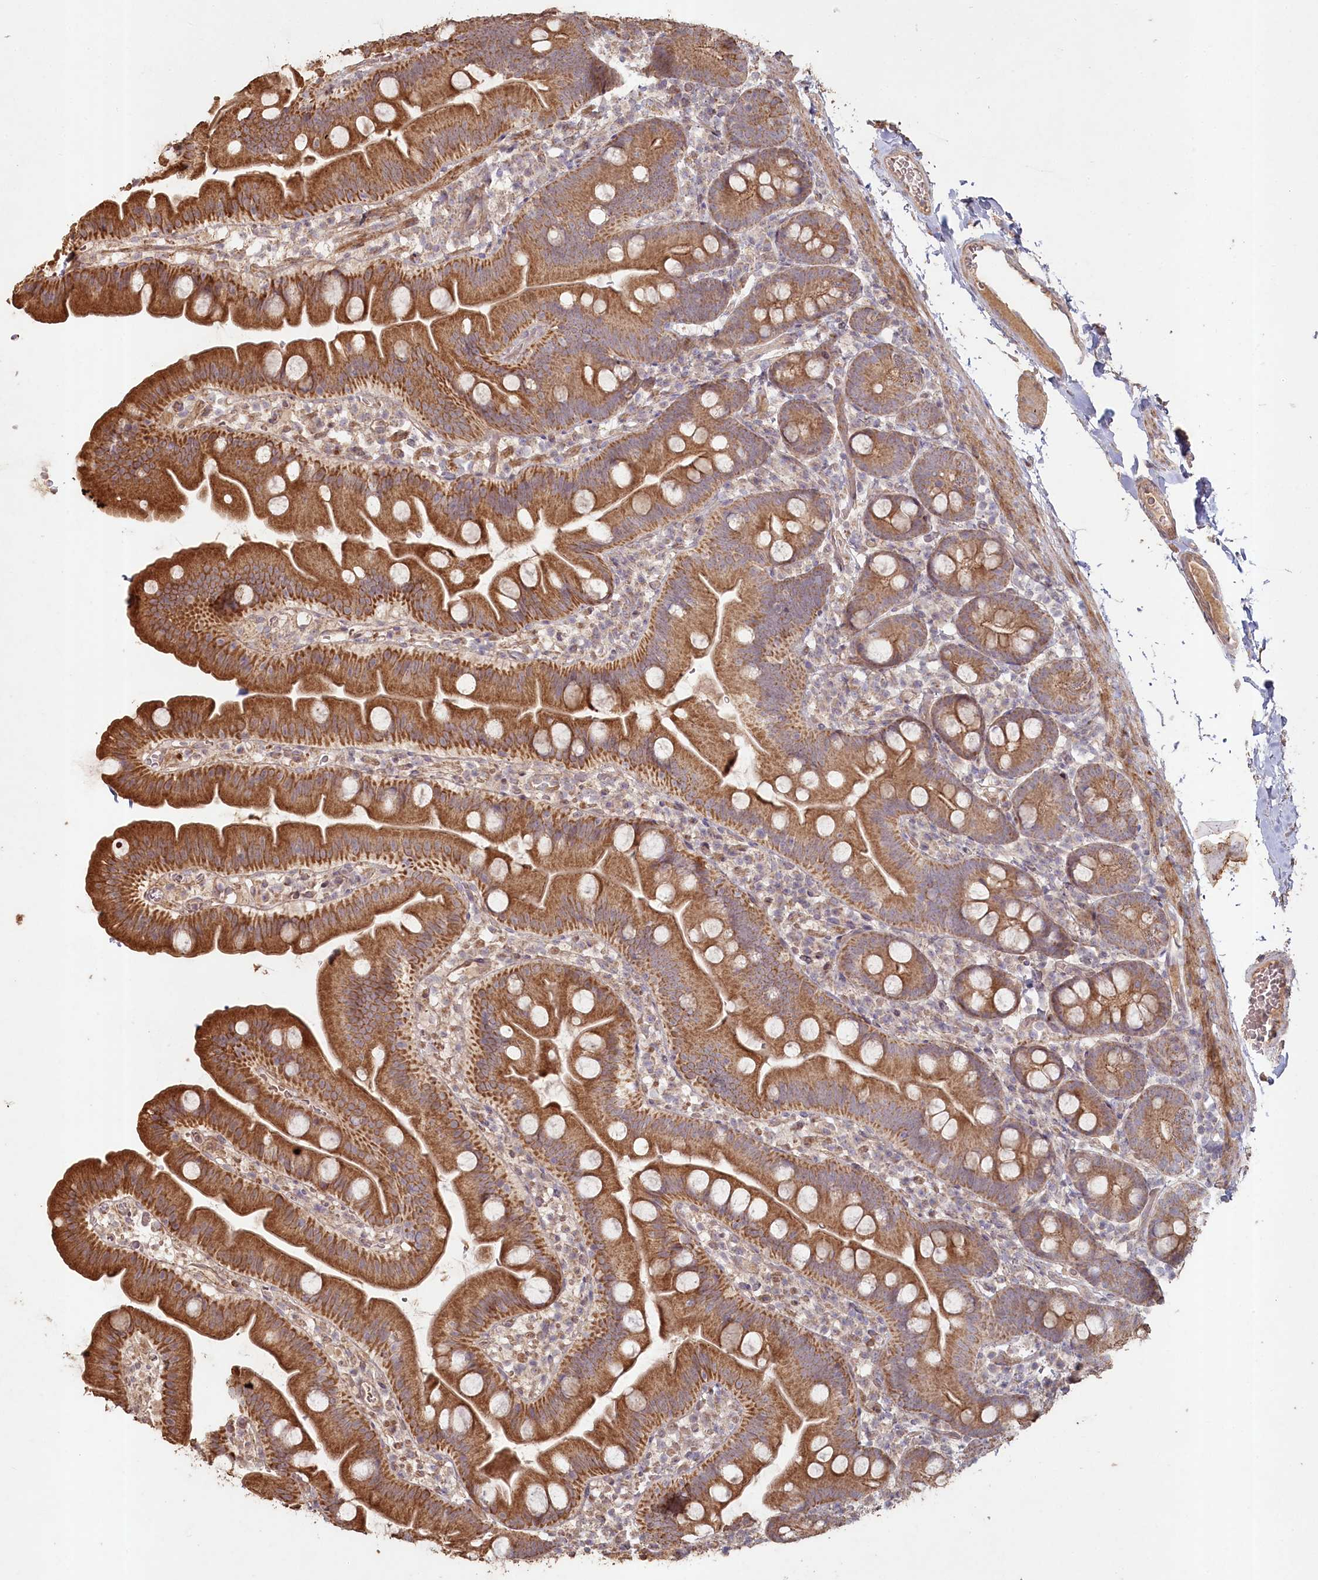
{"staining": {"intensity": "strong", "quantity": ">75%", "location": "cytoplasmic/membranous"}, "tissue": "small intestine", "cell_type": "Glandular cells", "image_type": "normal", "snomed": [{"axis": "morphology", "description": "Normal tissue, NOS"}, {"axis": "topography", "description": "Small intestine"}], "caption": "This is a histology image of immunohistochemistry staining of normal small intestine, which shows strong staining in the cytoplasmic/membranous of glandular cells.", "gene": "HAL", "patient": {"sex": "female", "age": 68}}